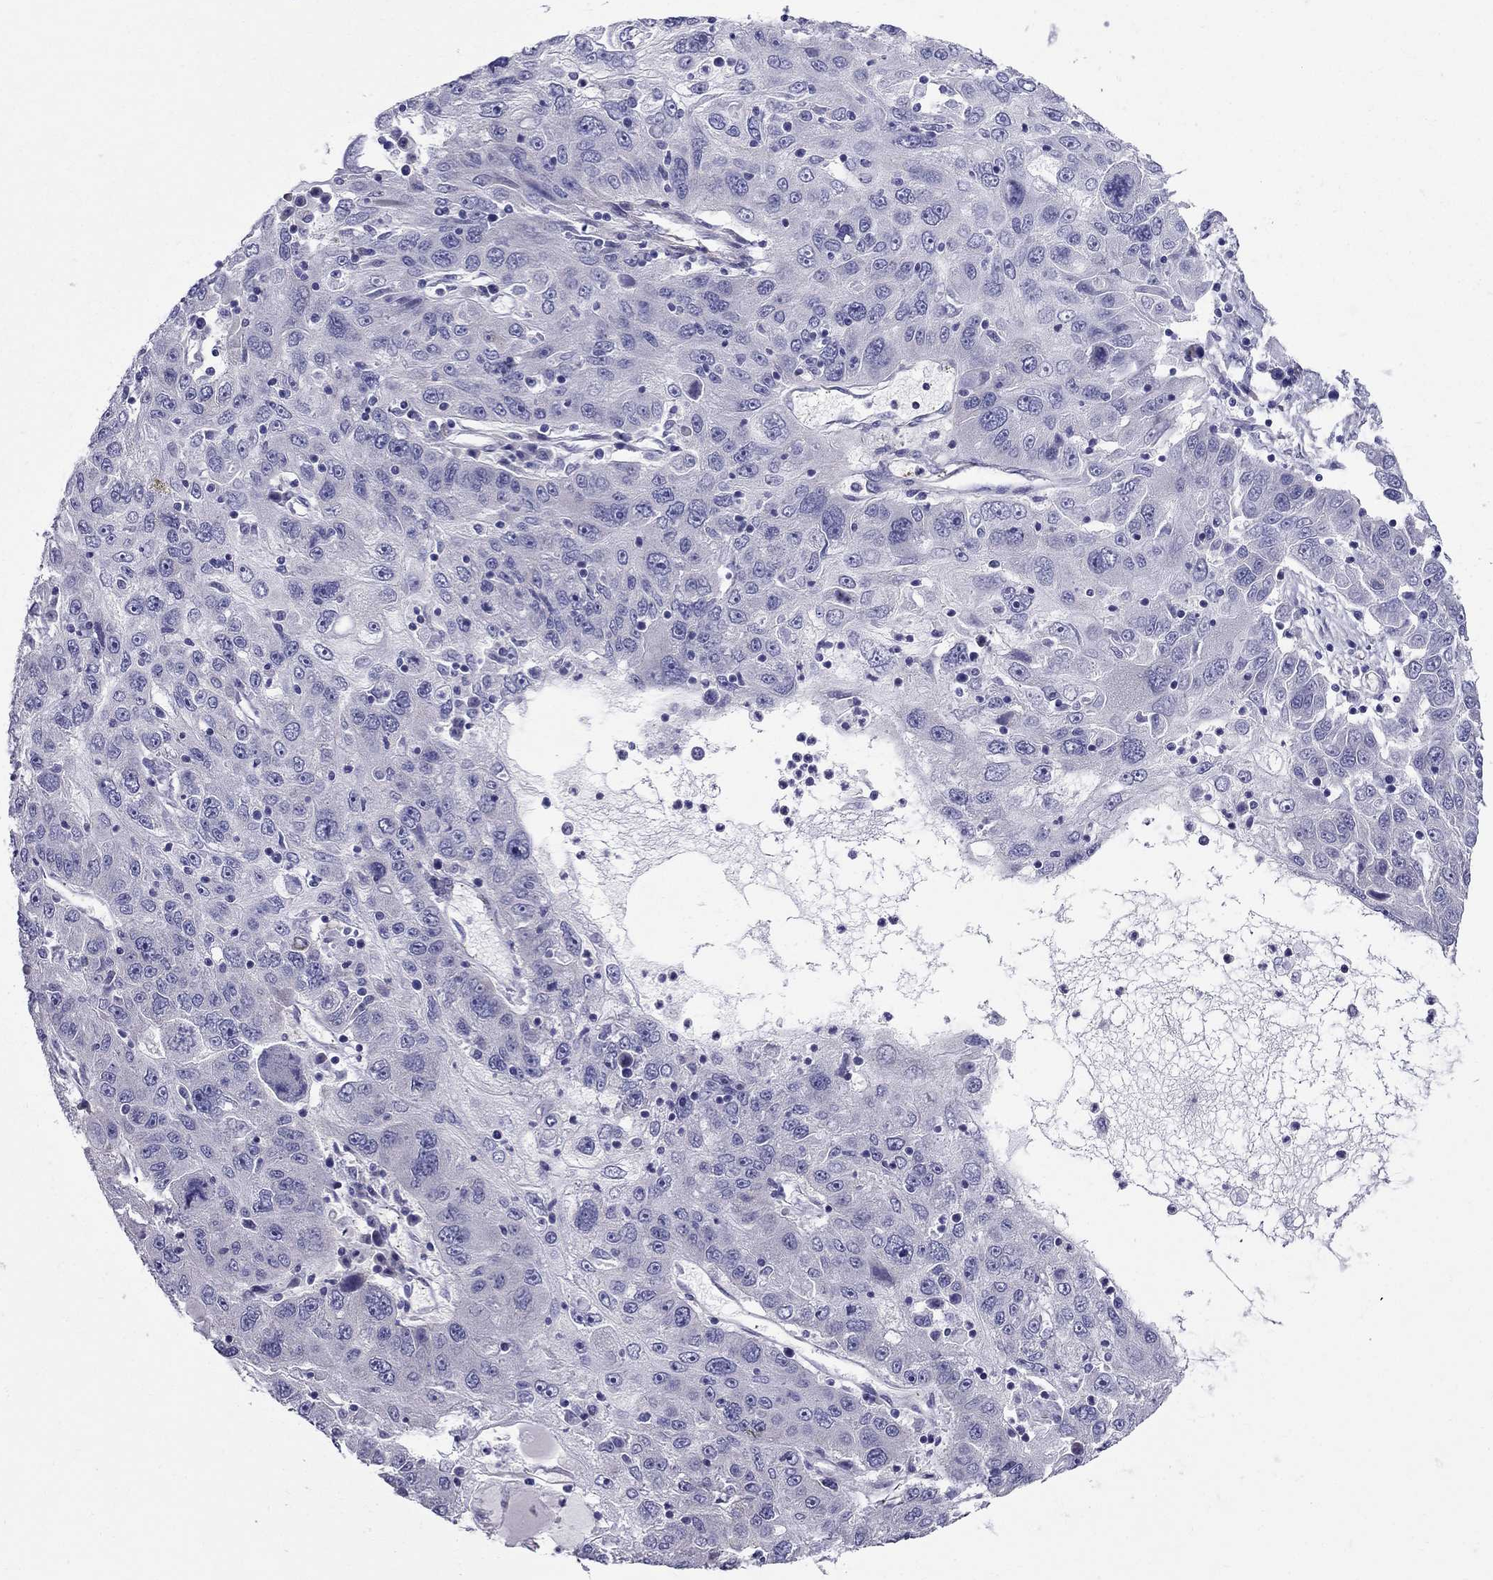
{"staining": {"intensity": "negative", "quantity": "none", "location": "none"}, "tissue": "stomach cancer", "cell_type": "Tumor cells", "image_type": "cancer", "snomed": [{"axis": "morphology", "description": "Adenocarcinoma, NOS"}, {"axis": "topography", "description": "Stomach"}], "caption": "High magnification brightfield microscopy of stomach adenocarcinoma stained with DAB (brown) and counterstained with hematoxylin (blue): tumor cells show no significant staining.", "gene": "GPR50", "patient": {"sex": "male", "age": 56}}